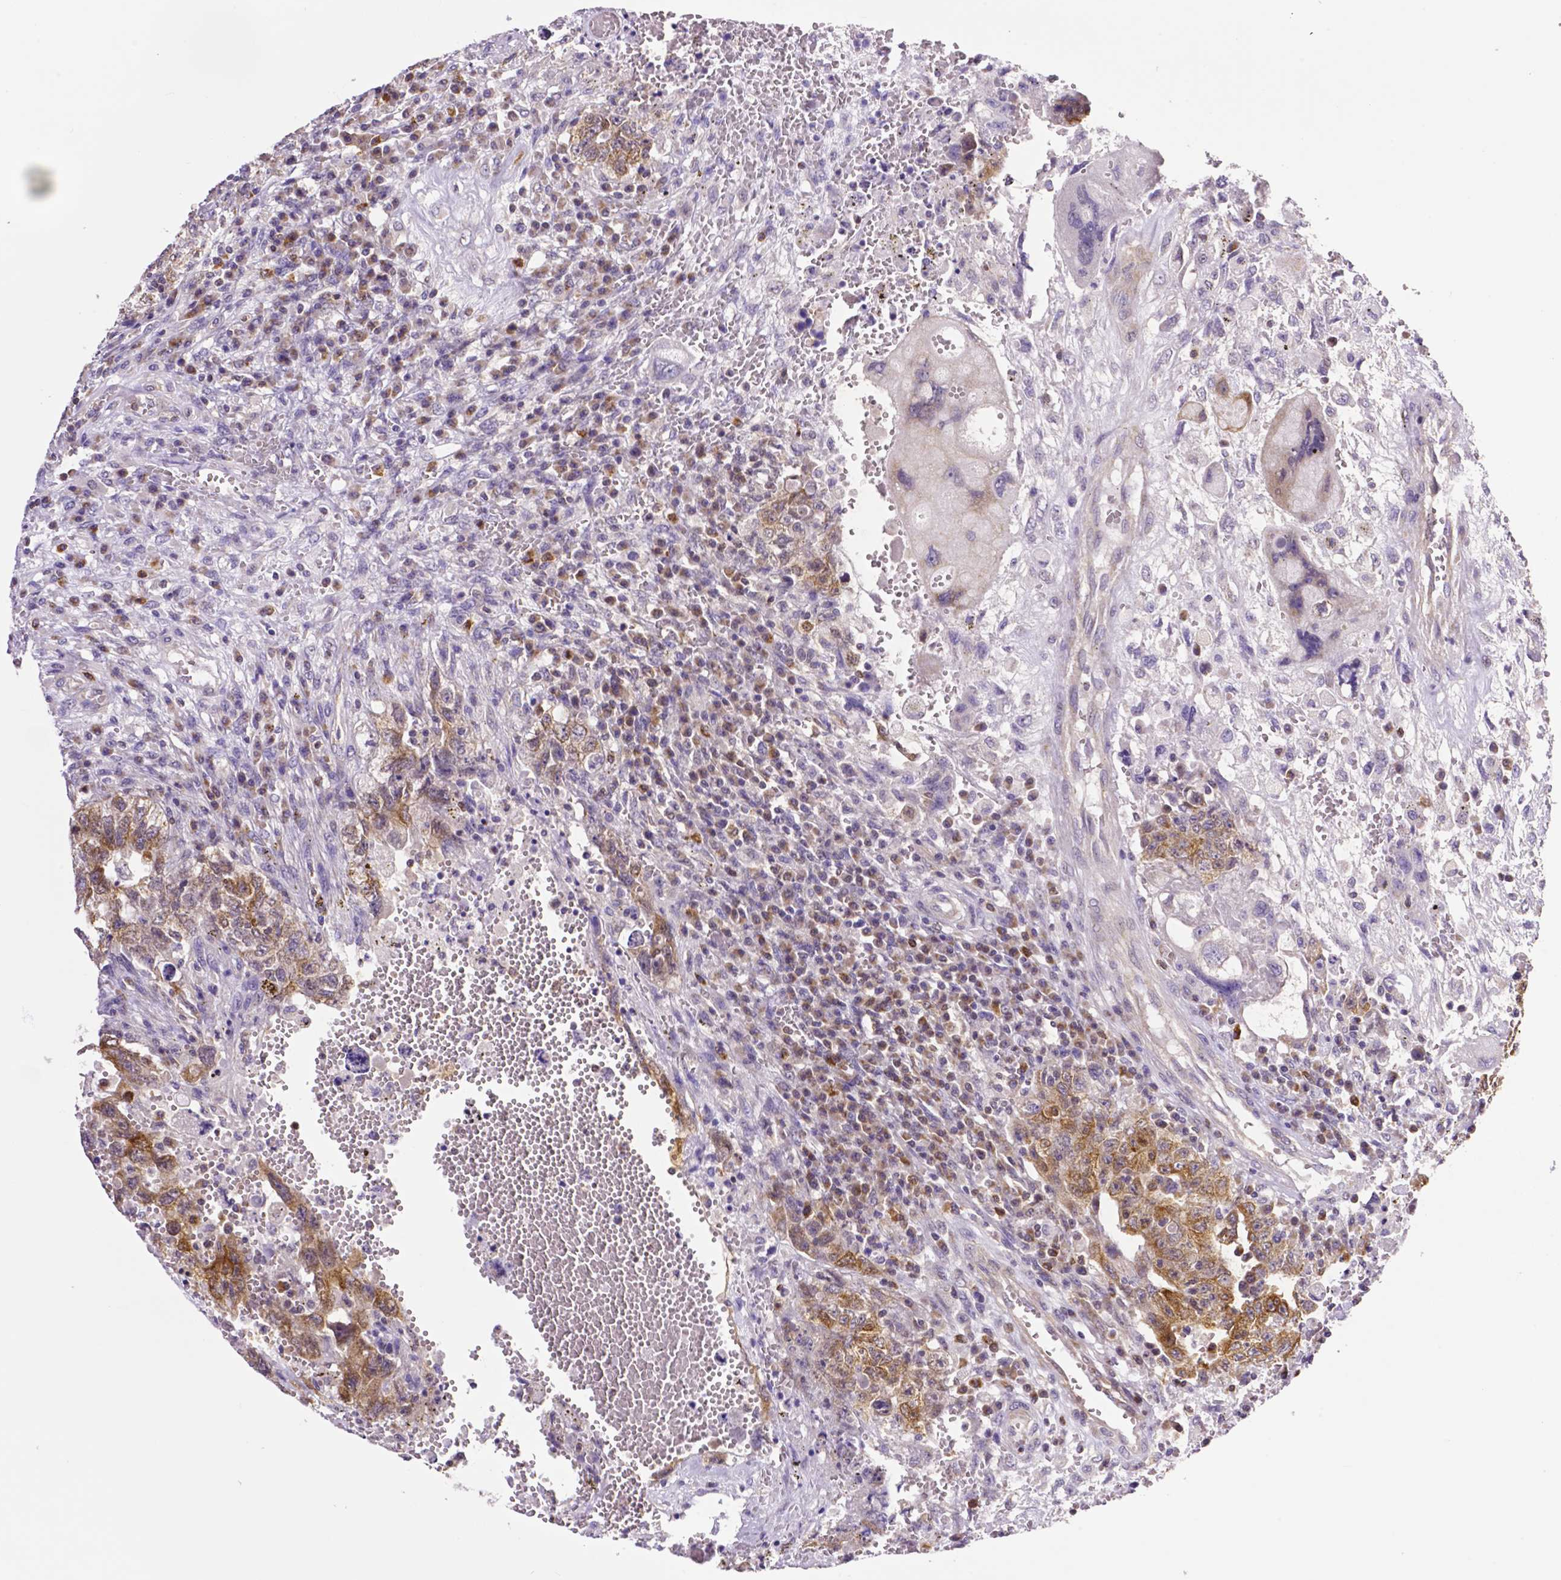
{"staining": {"intensity": "moderate", "quantity": ">75%", "location": "cytoplasmic/membranous"}, "tissue": "testis cancer", "cell_type": "Tumor cells", "image_type": "cancer", "snomed": [{"axis": "morphology", "description": "Carcinoma, Embryonal, NOS"}, {"axis": "topography", "description": "Testis"}], "caption": "Embryonal carcinoma (testis) stained for a protein (brown) shows moderate cytoplasmic/membranous positive staining in about >75% of tumor cells.", "gene": "MCL1", "patient": {"sex": "male", "age": 26}}